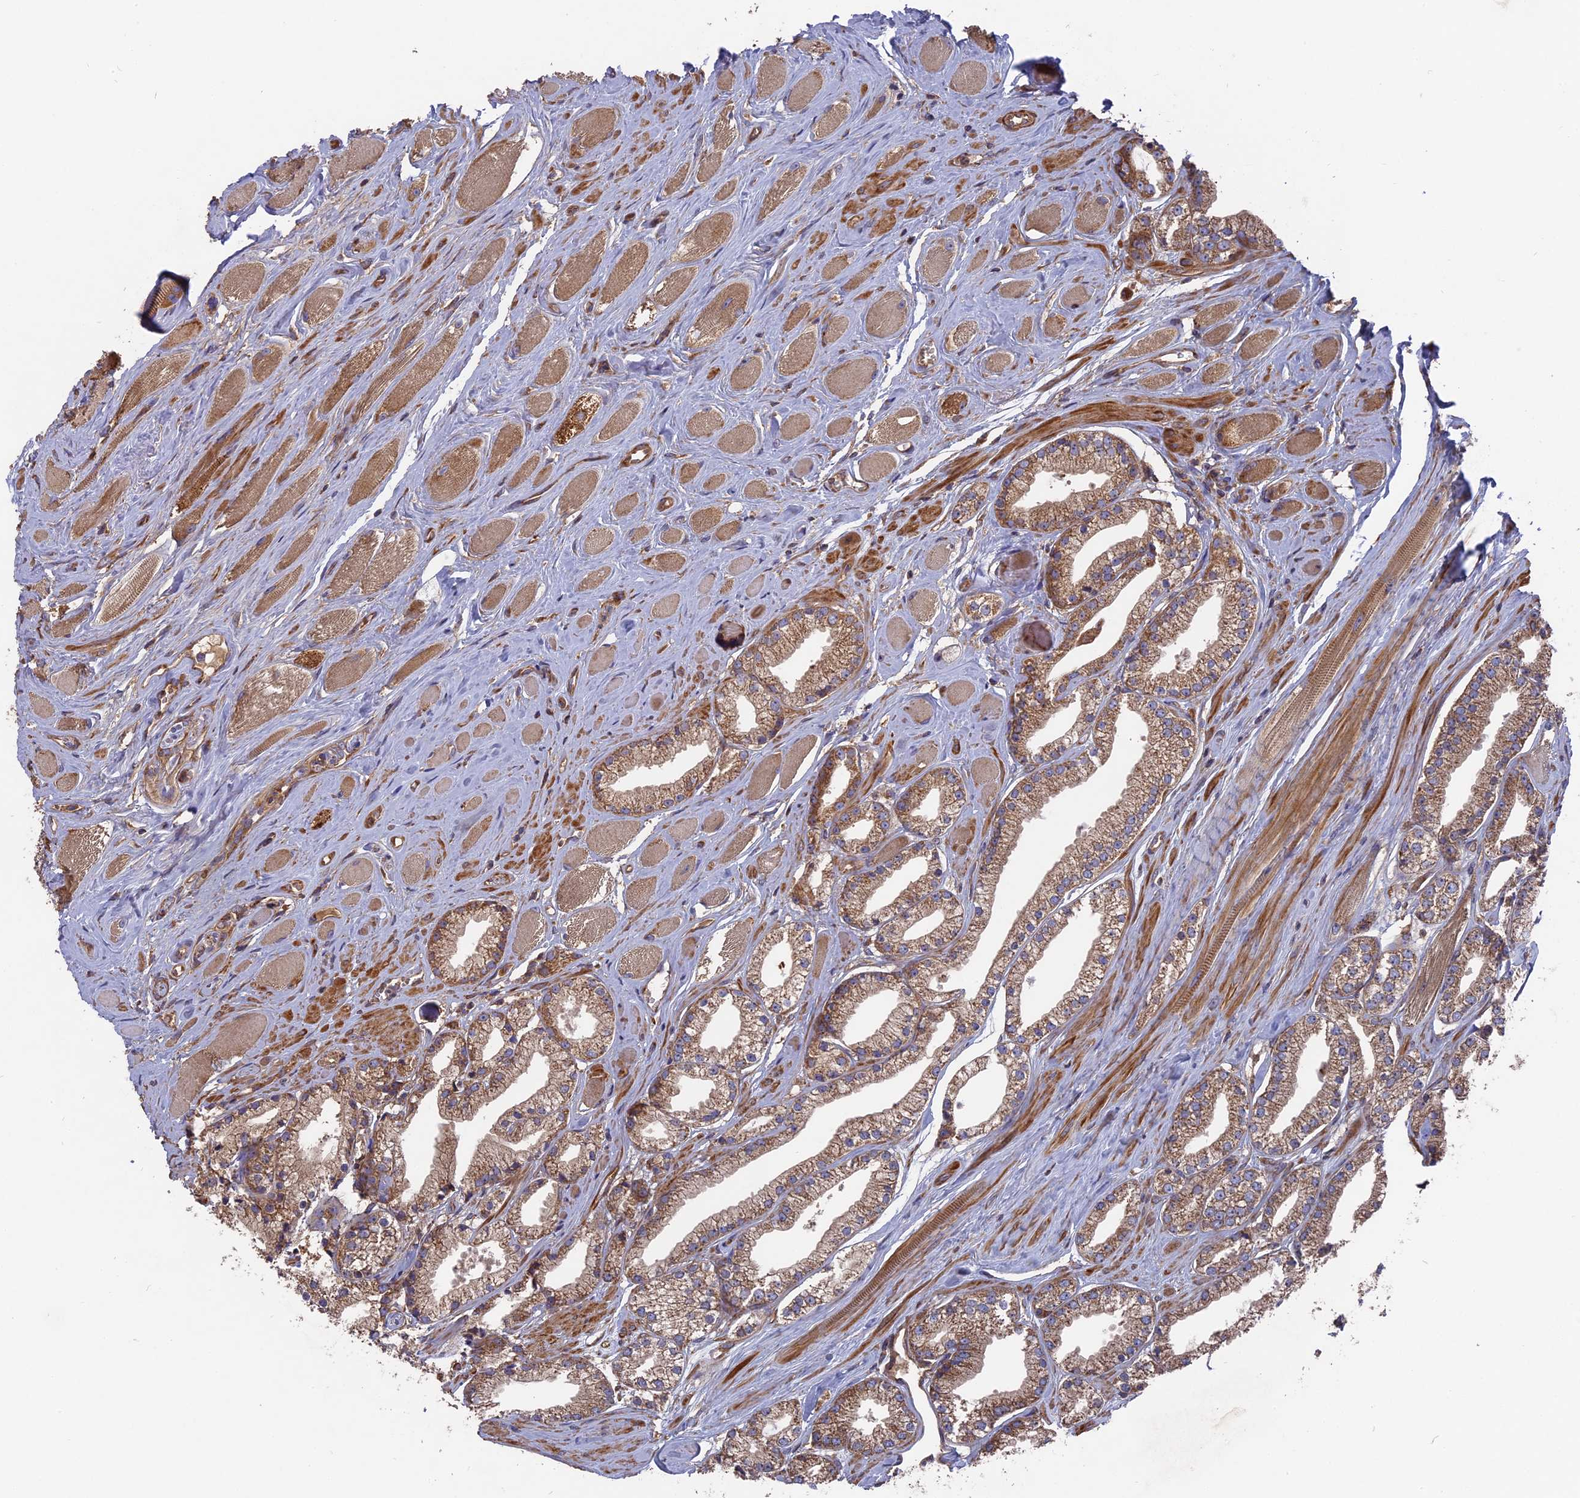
{"staining": {"intensity": "moderate", "quantity": ">75%", "location": "cytoplasmic/membranous"}, "tissue": "prostate cancer", "cell_type": "Tumor cells", "image_type": "cancer", "snomed": [{"axis": "morphology", "description": "Adenocarcinoma, High grade"}, {"axis": "topography", "description": "Prostate"}], "caption": "Protein staining of prostate cancer (adenocarcinoma (high-grade)) tissue reveals moderate cytoplasmic/membranous expression in approximately >75% of tumor cells.", "gene": "TELO2", "patient": {"sex": "male", "age": 67}}